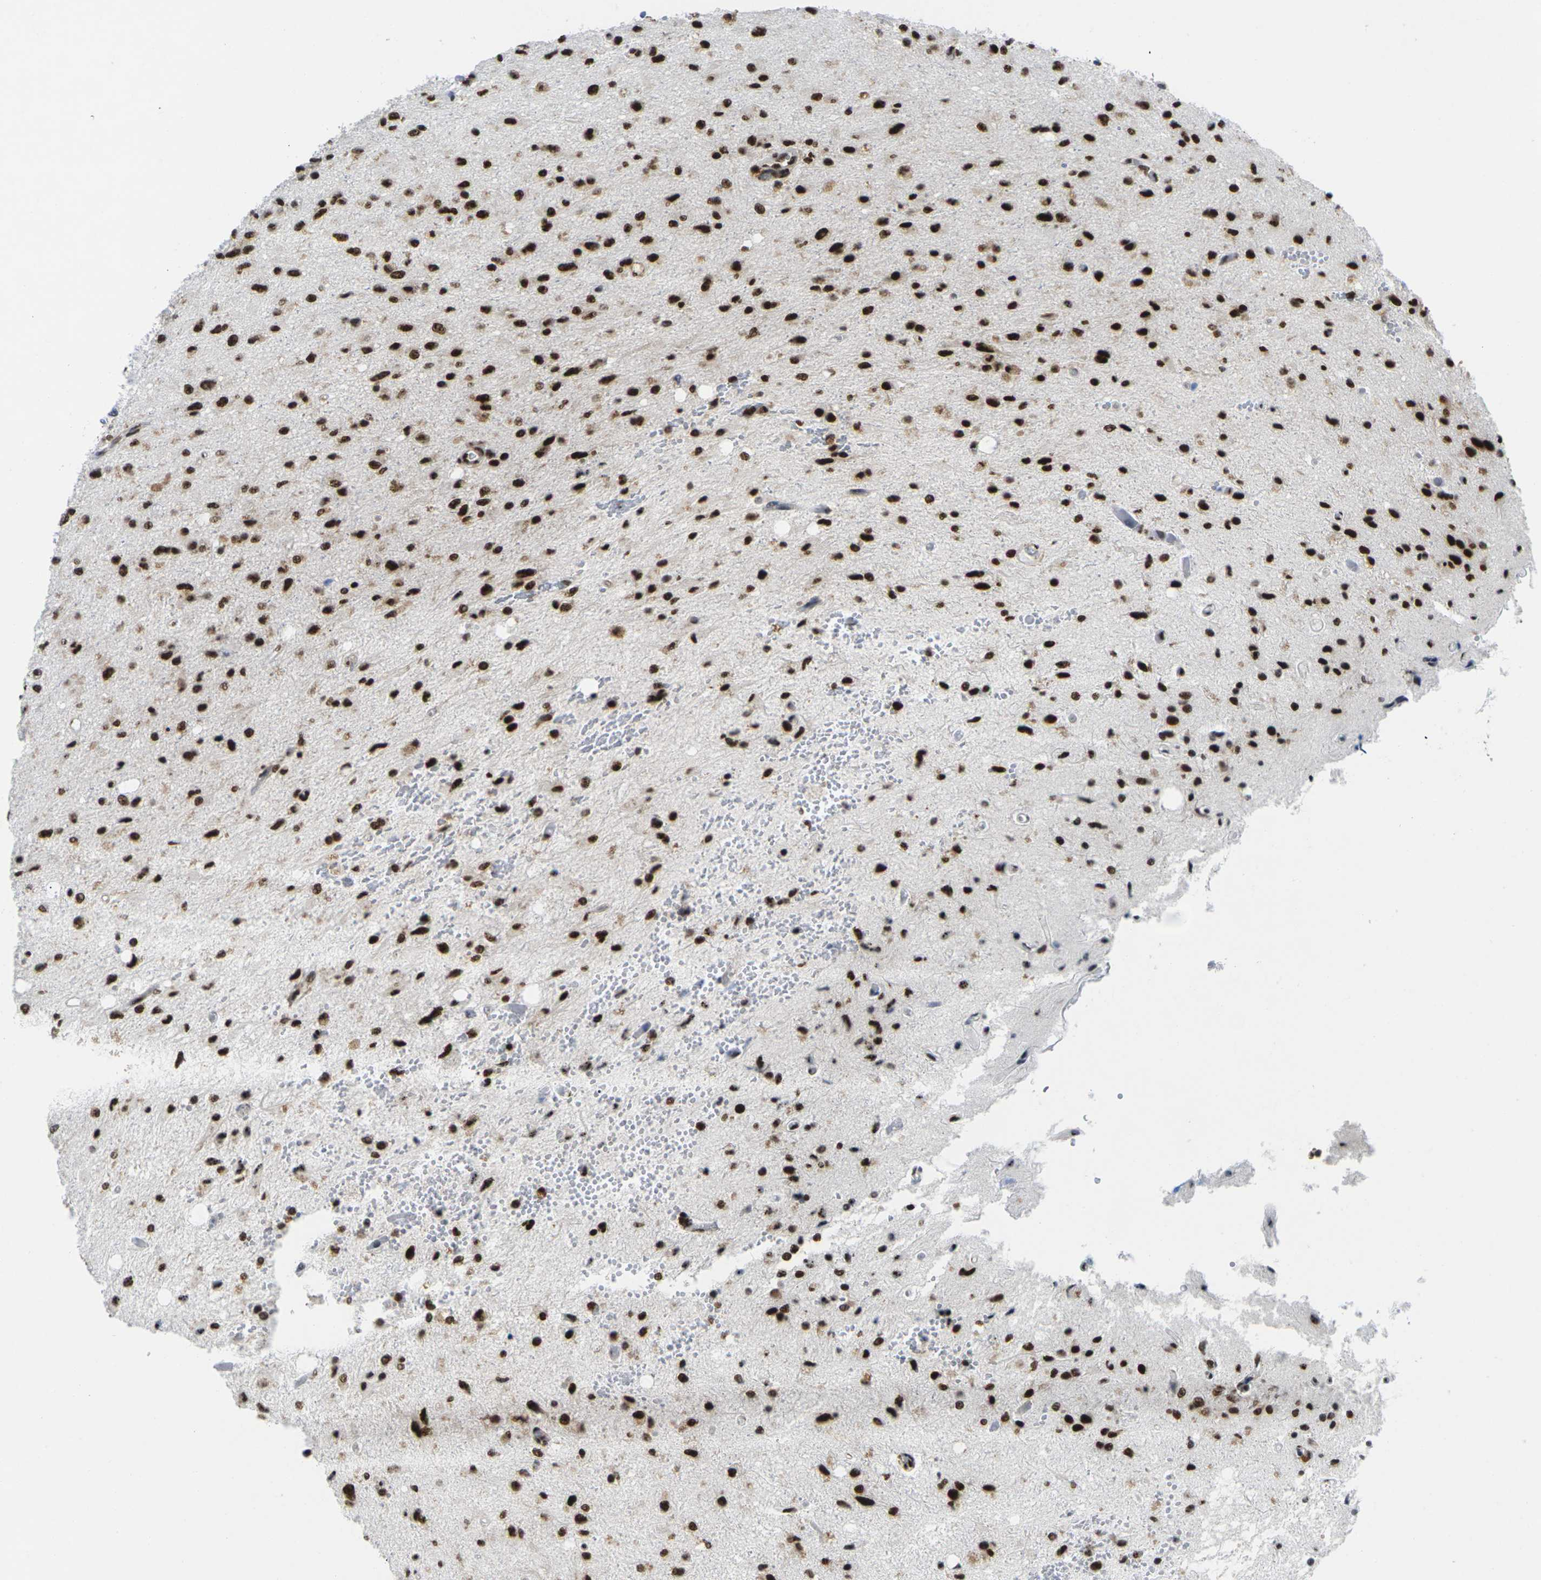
{"staining": {"intensity": "strong", "quantity": ">75%", "location": "nuclear"}, "tissue": "glioma", "cell_type": "Tumor cells", "image_type": "cancer", "snomed": [{"axis": "morphology", "description": "Normal tissue, NOS"}, {"axis": "morphology", "description": "Glioma, malignant, High grade"}, {"axis": "topography", "description": "Cerebral cortex"}], "caption": "Human malignant high-grade glioma stained for a protein (brown) reveals strong nuclear positive positivity in approximately >75% of tumor cells.", "gene": "MAGOH", "patient": {"sex": "male", "age": 56}}